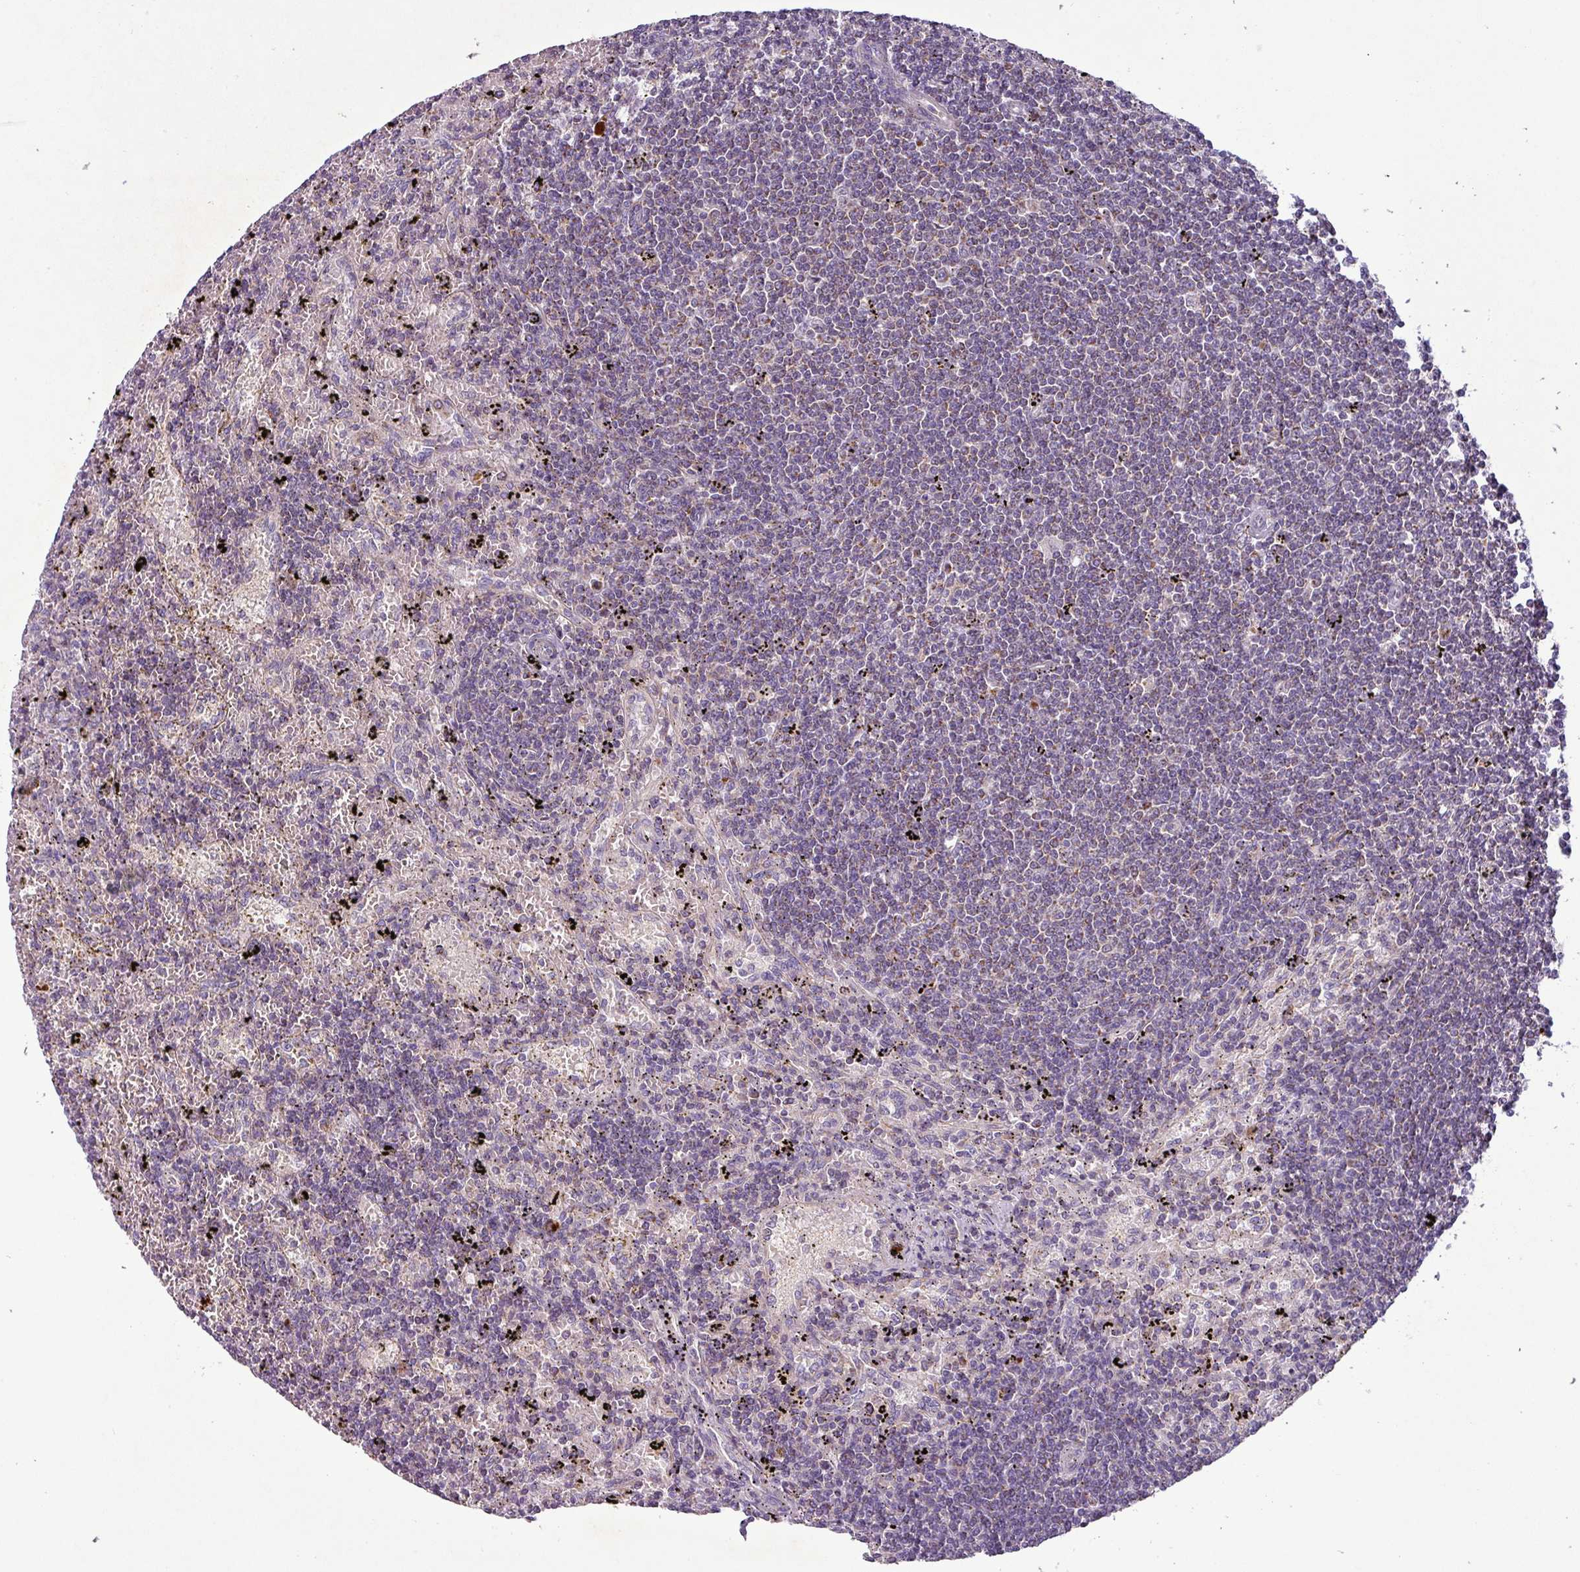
{"staining": {"intensity": "weak", "quantity": "25%-75%", "location": "cytoplasmic/membranous"}, "tissue": "lymphoma", "cell_type": "Tumor cells", "image_type": "cancer", "snomed": [{"axis": "morphology", "description": "Malignant lymphoma, non-Hodgkin's type, Low grade"}, {"axis": "topography", "description": "Spleen"}], "caption": "This micrograph reveals immunohistochemistry (IHC) staining of human lymphoma, with low weak cytoplasmic/membranous staining in approximately 25%-75% of tumor cells.", "gene": "PNMA6A", "patient": {"sex": "male", "age": 76}}